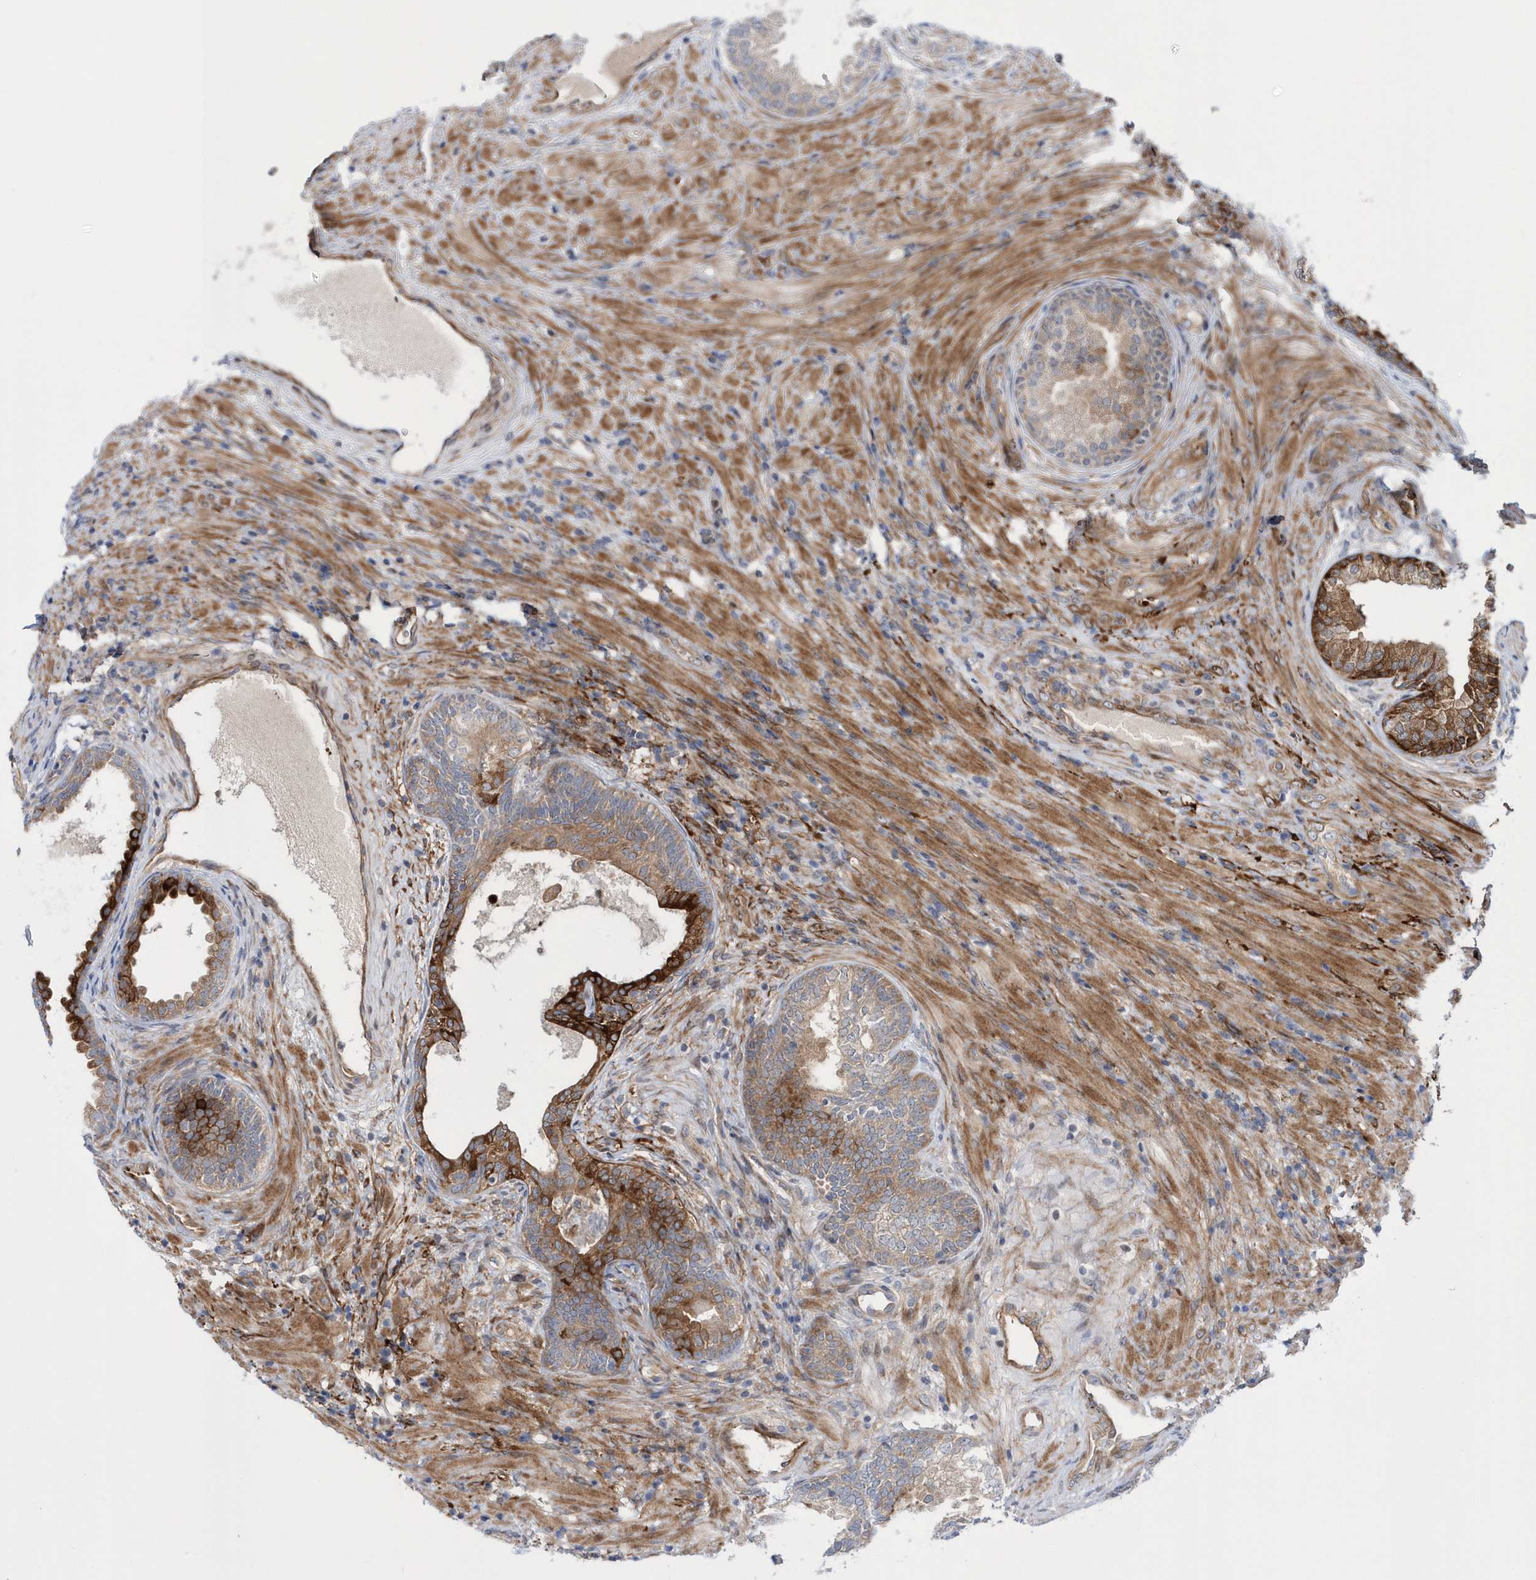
{"staining": {"intensity": "strong", "quantity": "25%-75%", "location": "cytoplasmic/membranous"}, "tissue": "prostate", "cell_type": "Glandular cells", "image_type": "normal", "snomed": [{"axis": "morphology", "description": "Normal tissue, NOS"}, {"axis": "topography", "description": "Prostate"}], "caption": "Unremarkable prostate displays strong cytoplasmic/membranous positivity in about 25%-75% of glandular cells (DAB IHC, brown staining for protein, blue staining for nuclei)..", "gene": "DSPP", "patient": {"sex": "male", "age": 76}}